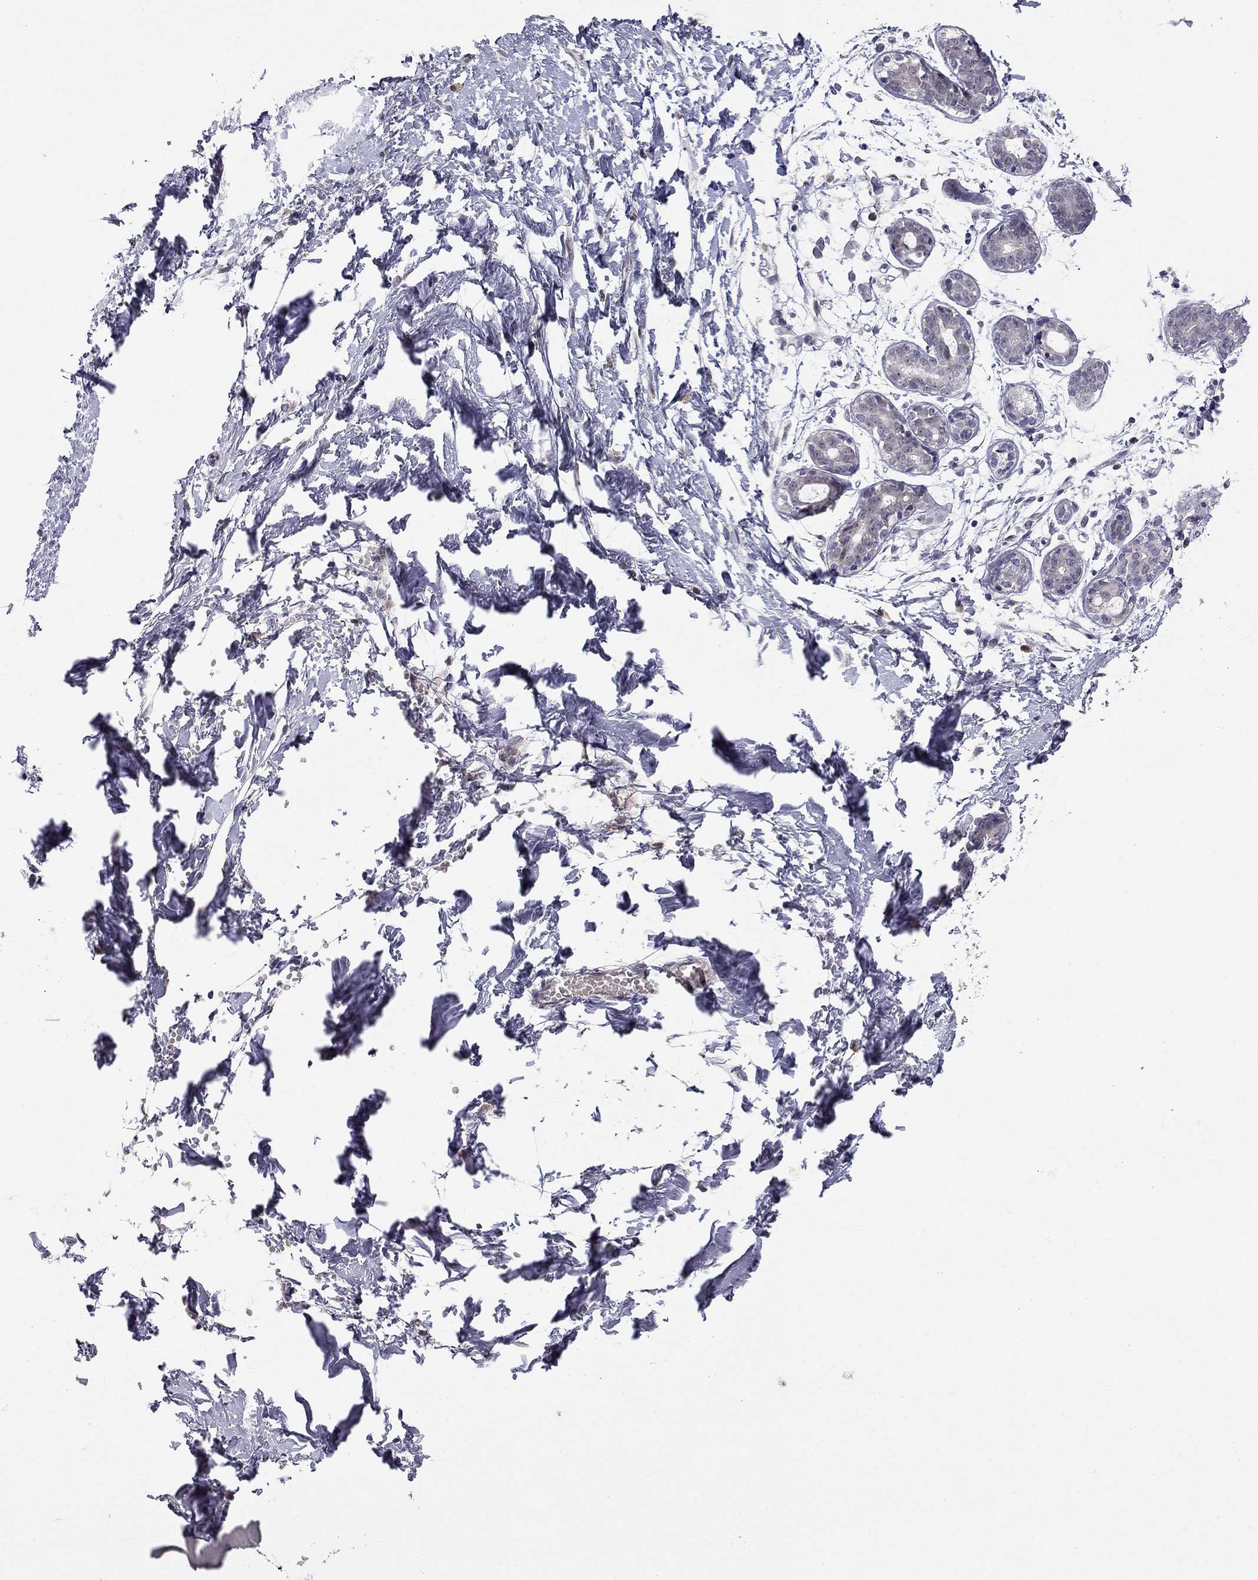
{"staining": {"intensity": "negative", "quantity": "none", "location": "none"}, "tissue": "breast", "cell_type": "Adipocytes", "image_type": "normal", "snomed": [{"axis": "morphology", "description": "Normal tissue, NOS"}, {"axis": "topography", "description": "Breast"}], "caption": "Histopathology image shows no protein positivity in adipocytes of normal breast. Brightfield microscopy of IHC stained with DAB (3,3'-diaminobenzidine) (brown) and hematoxylin (blue), captured at high magnification.", "gene": "STXBP6", "patient": {"sex": "female", "age": 37}}